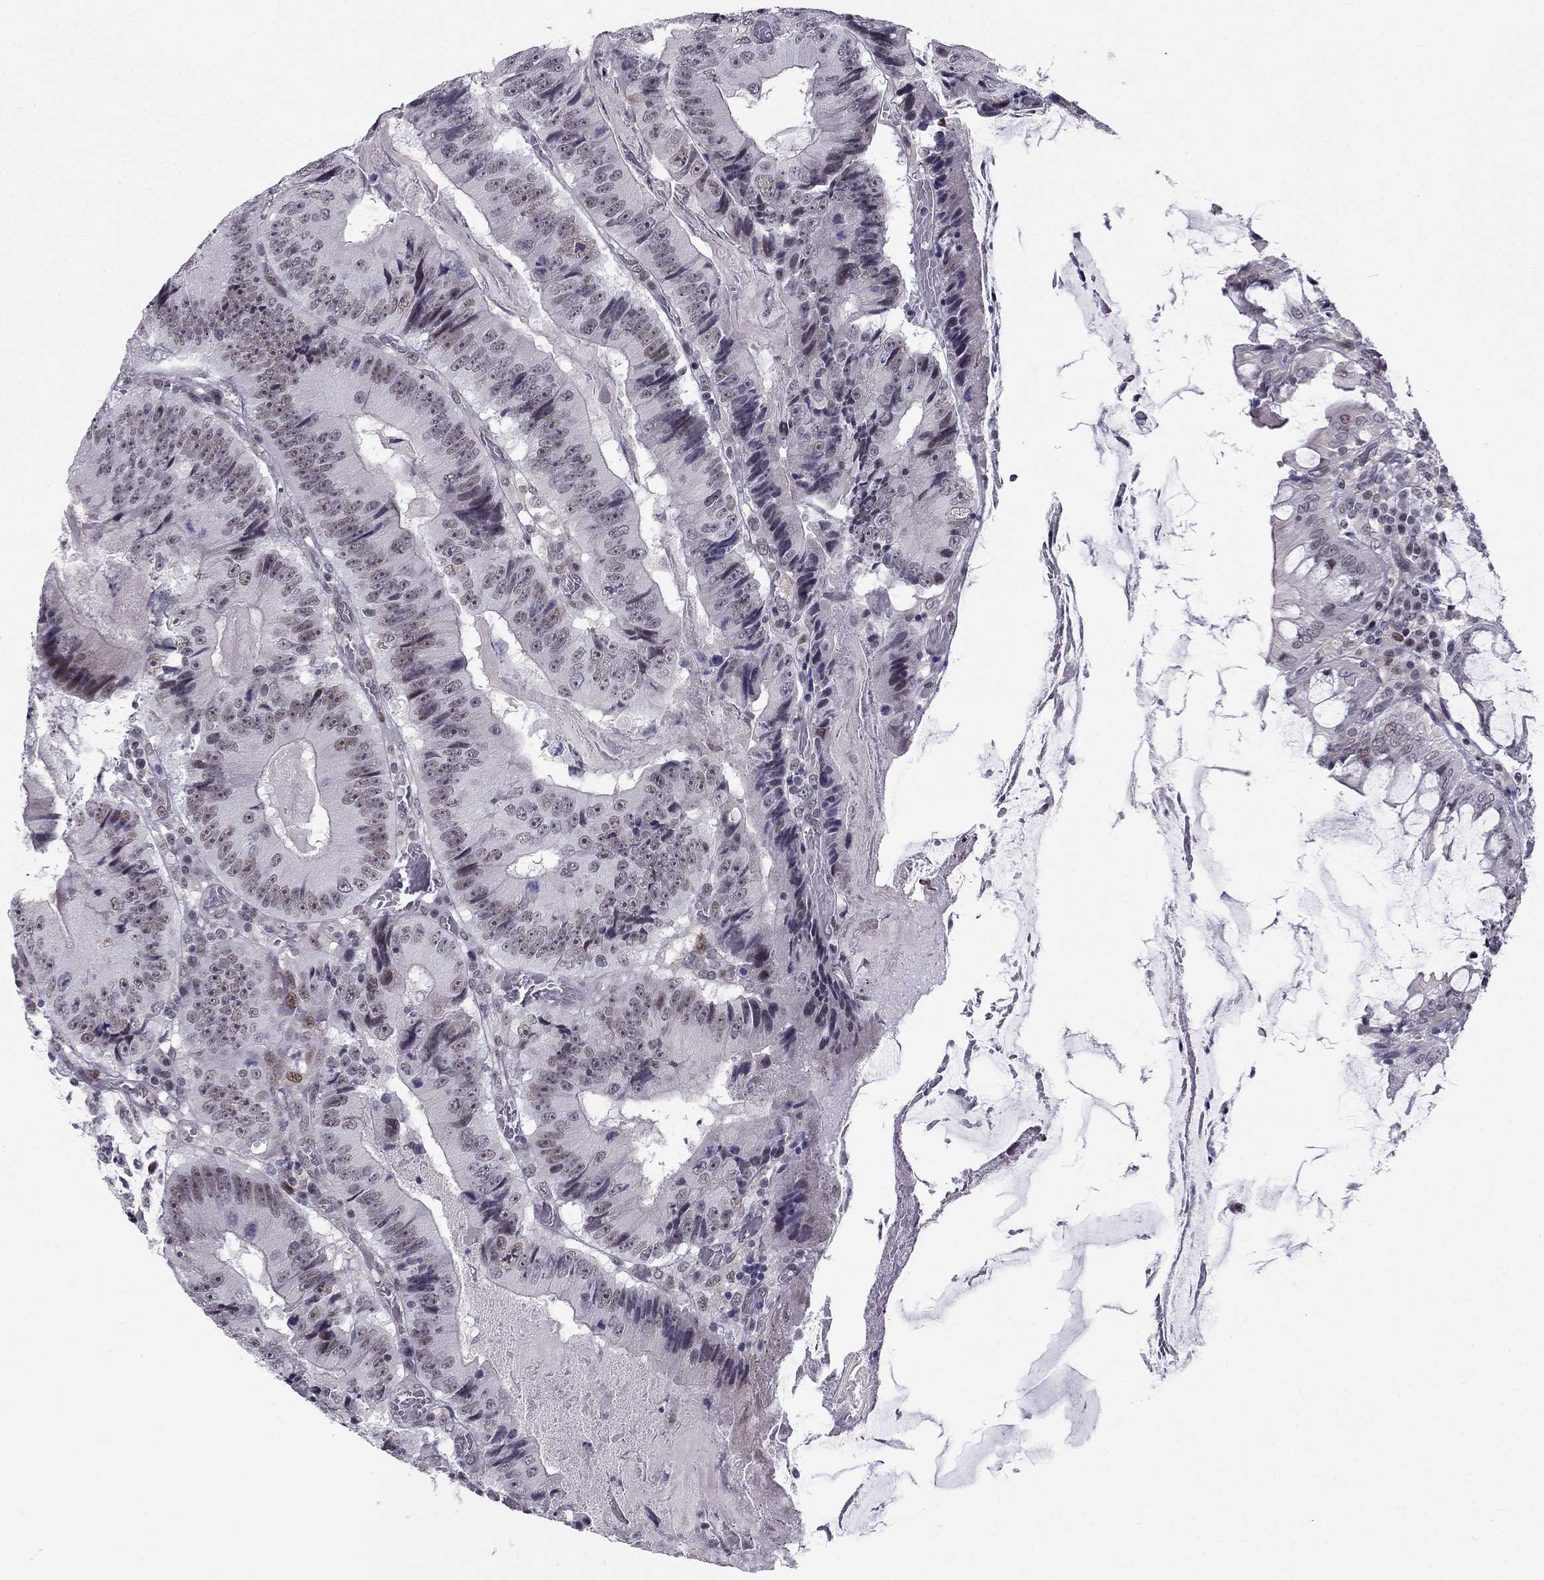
{"staining": {"intensity": "weak", "quantity": "25%-75%", "location": "nuclear"}, "tissue": "colorectal cancer", "cell_type": "Tumor cells", "image_type": "cancer", "snomed": [{"axis": "morphology", "description": "Adenocarcinoma, NOS"}, {"axis": "topography", "description": "Colon"}], "caption": "Protein expression analysis of colorectal adenocarcinoma exhibits weak nuclear expression in about 25%-75% of tumor cells. The staining was performed using DAB (3,3'-diaminobenzidine), with brown indicating positive protein expression. Nuclei are stained blue with hematoxylin.", "gene": "RPRD2", "patient": {"sex": "female", "age": 86}}